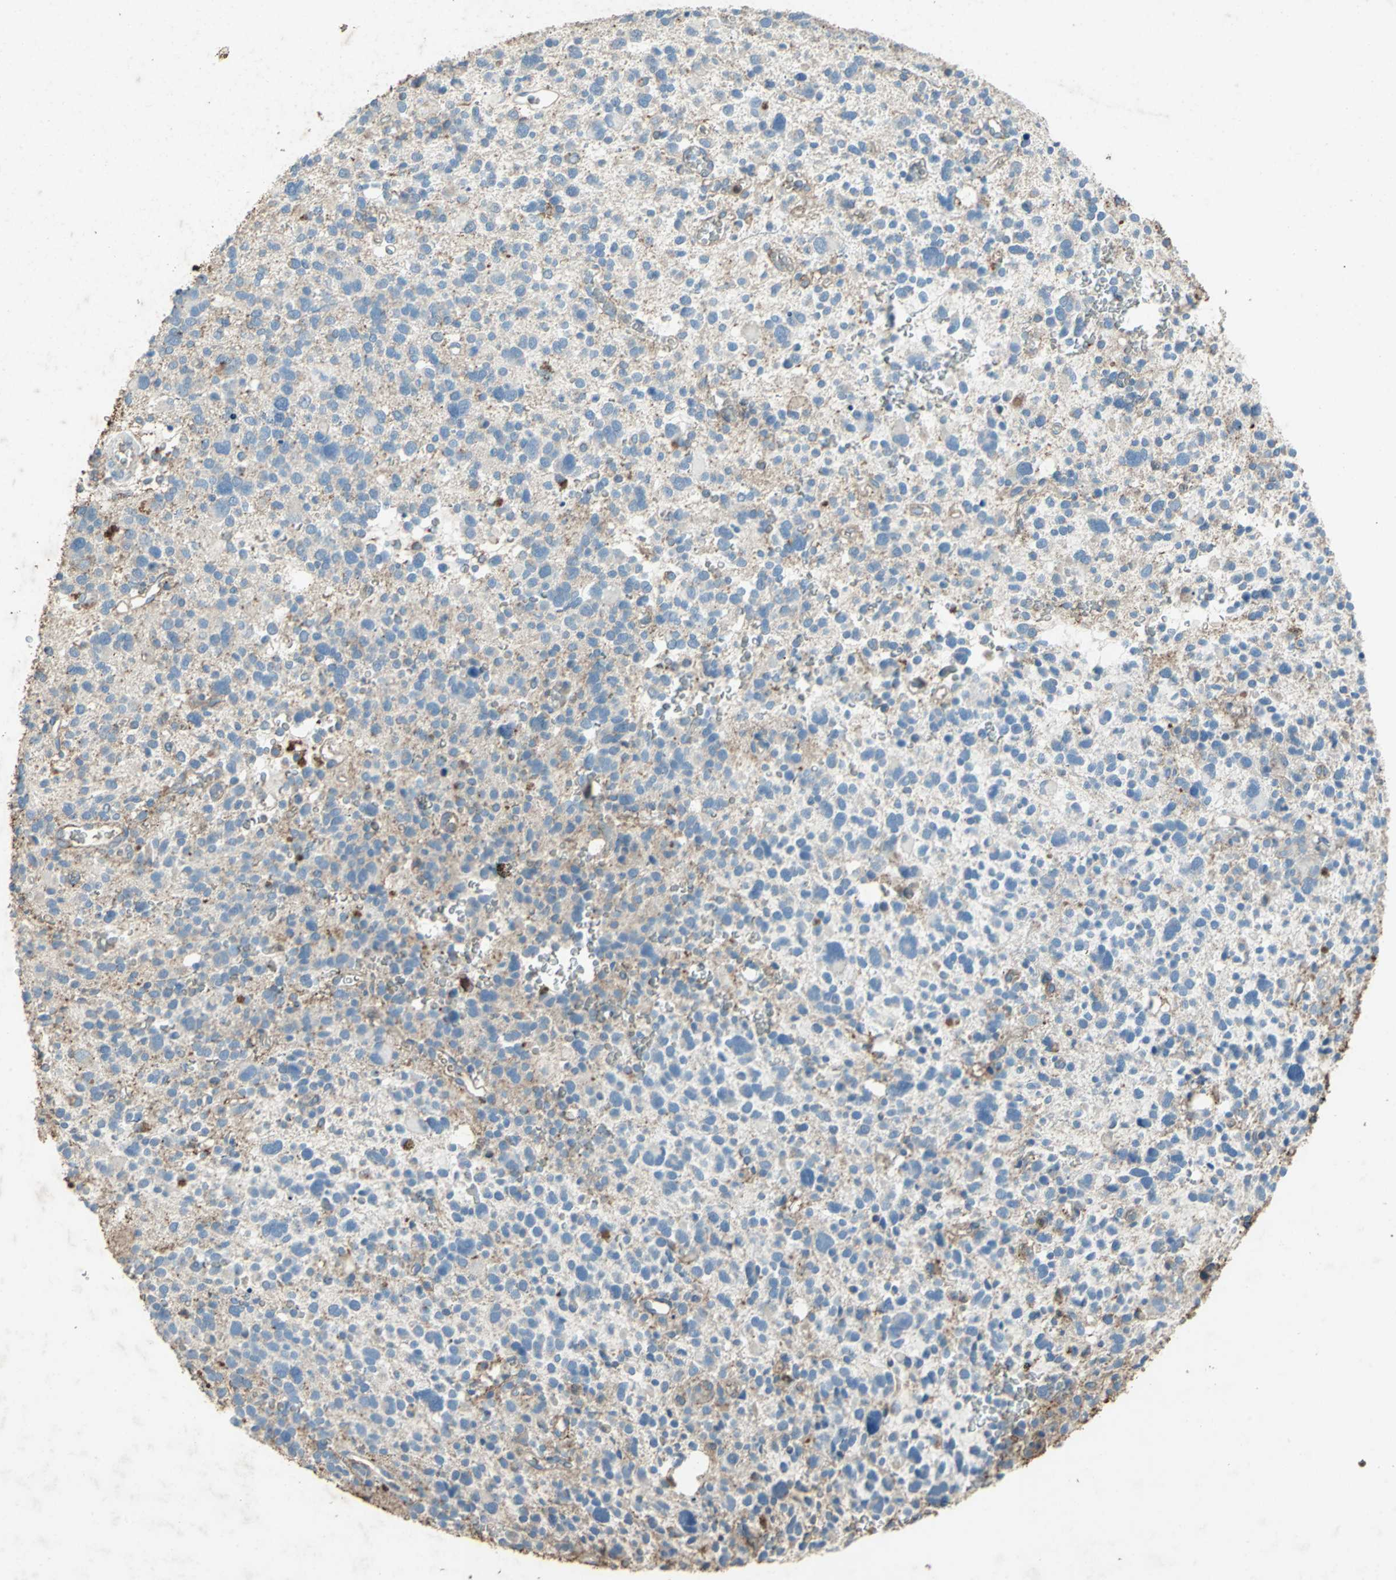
{"staining": {"intensity": "weak", "quantity": "25%-75%", "location": "cytoplasmic/membranous"}, "tissue": "glioma", "cell_type": "Tumor cells", "image_type": "cancer", "snomed": [{"axis": "morphology", "description": "Glioma, malignant, High grade"}, {"axis": "topography", "description": "Brain"}], "caption": "A photomicrograph of human malignant glioma (high-grade) stained for a protein demonstrates weak cytoplasmic/membranous brown staining in tumor cells.", "gene": "CCR6", "patient": {"sex": "male", "age": 48}}